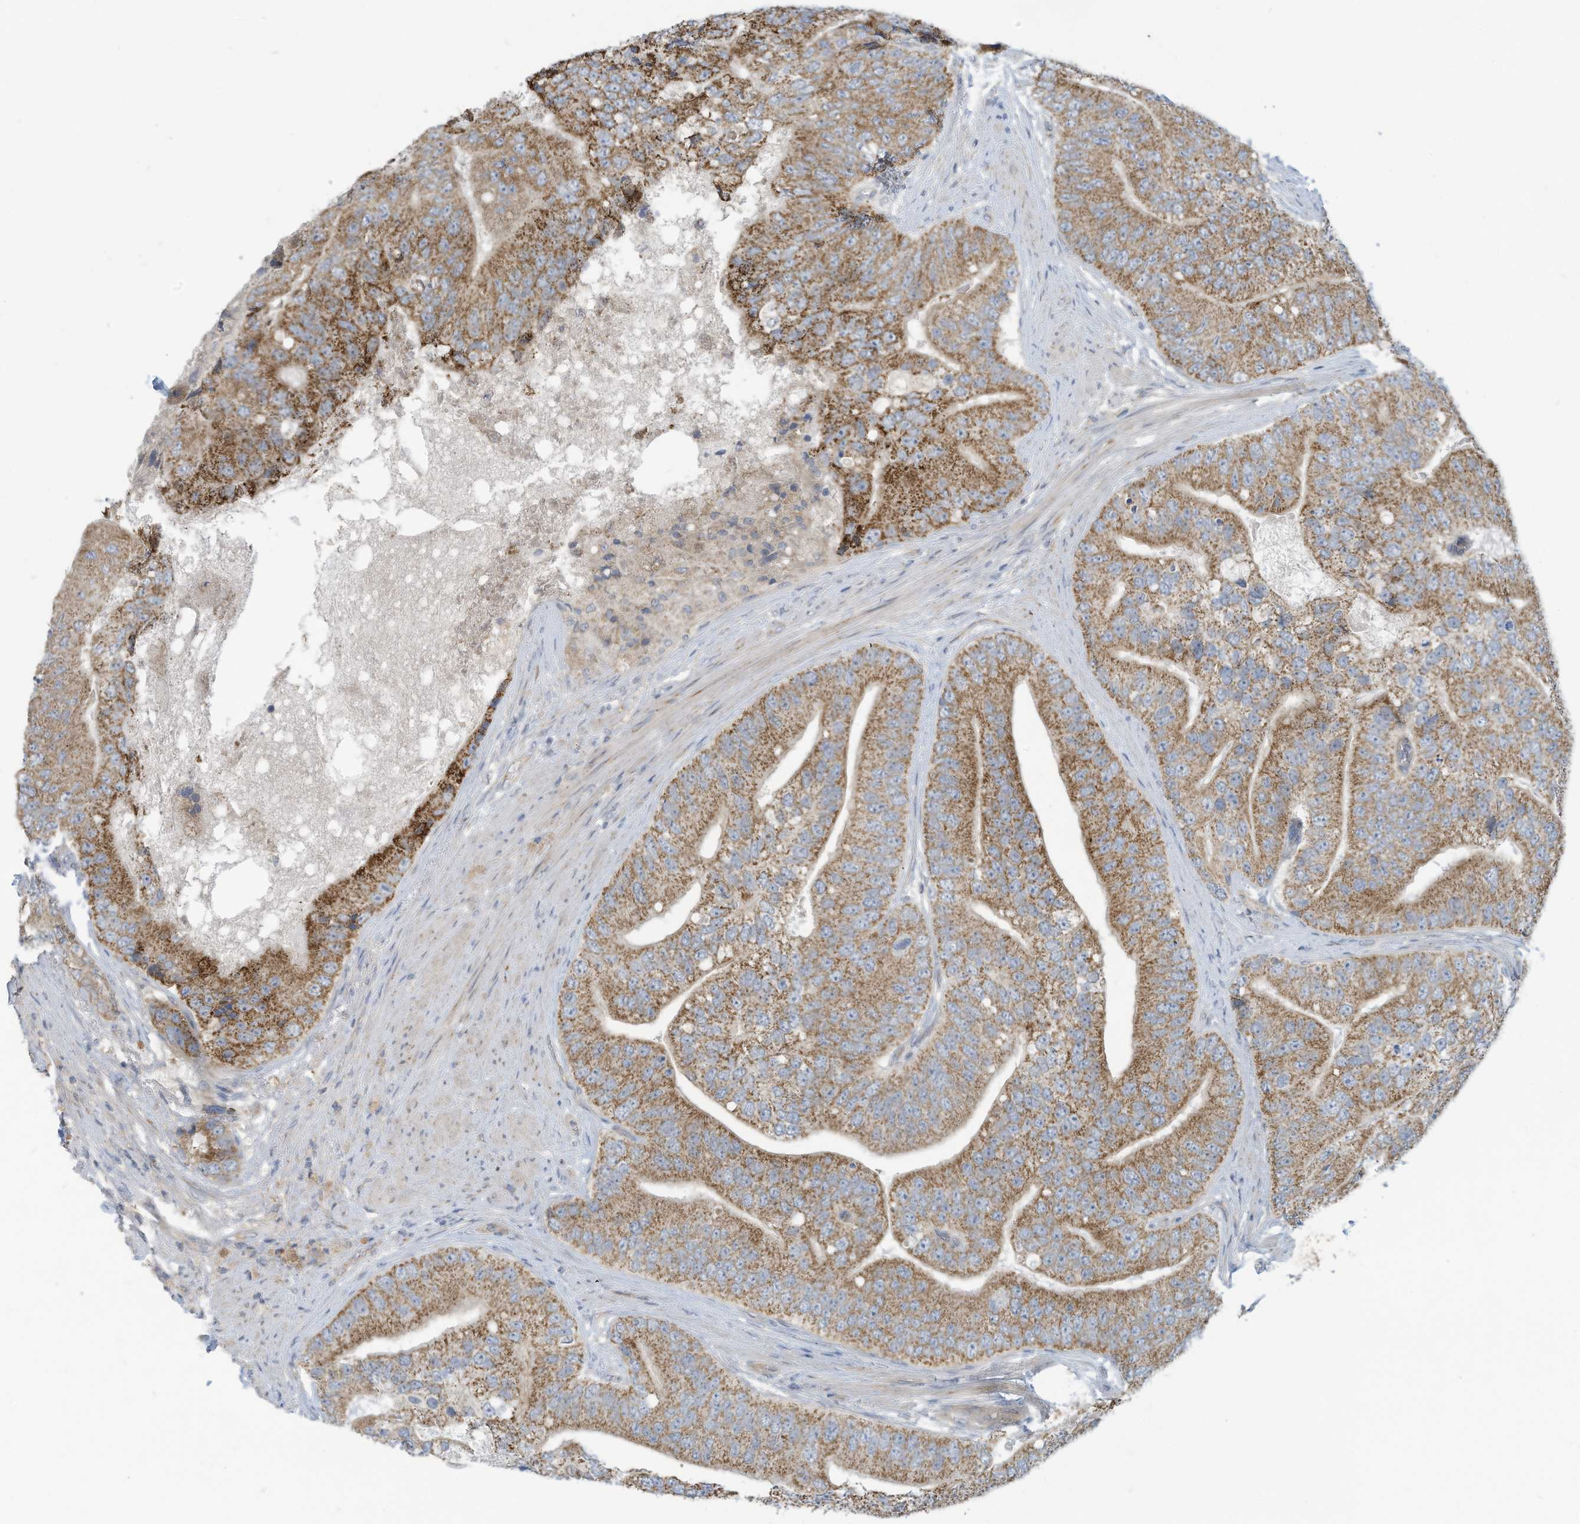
{"staining": {"intensity": "moderate", "quantity": ">75%", "location": "cytoplasmic/membranous"}, "tissue": "prostate cancer", "cell_type": "Tumor cells", "image_type": "cancer", "snomed": [{"axis": "morphology", "description": "Adenocarcinoma, High grade"}, {"axis": "topography", "description": "Prostate"}], "caption": "Immunohistochemistry histopathology image of neoplastic tissue: human prostate cancer stained using IHC reveals medium levels of moderate protein expression localized specifically in the cytoplasmic/membranous of tumor cells, appearing as a cytoplasmic/membranous brown color.", "gene": "SCGB1D2", "patient": {"sex": "male", "age": 70}}